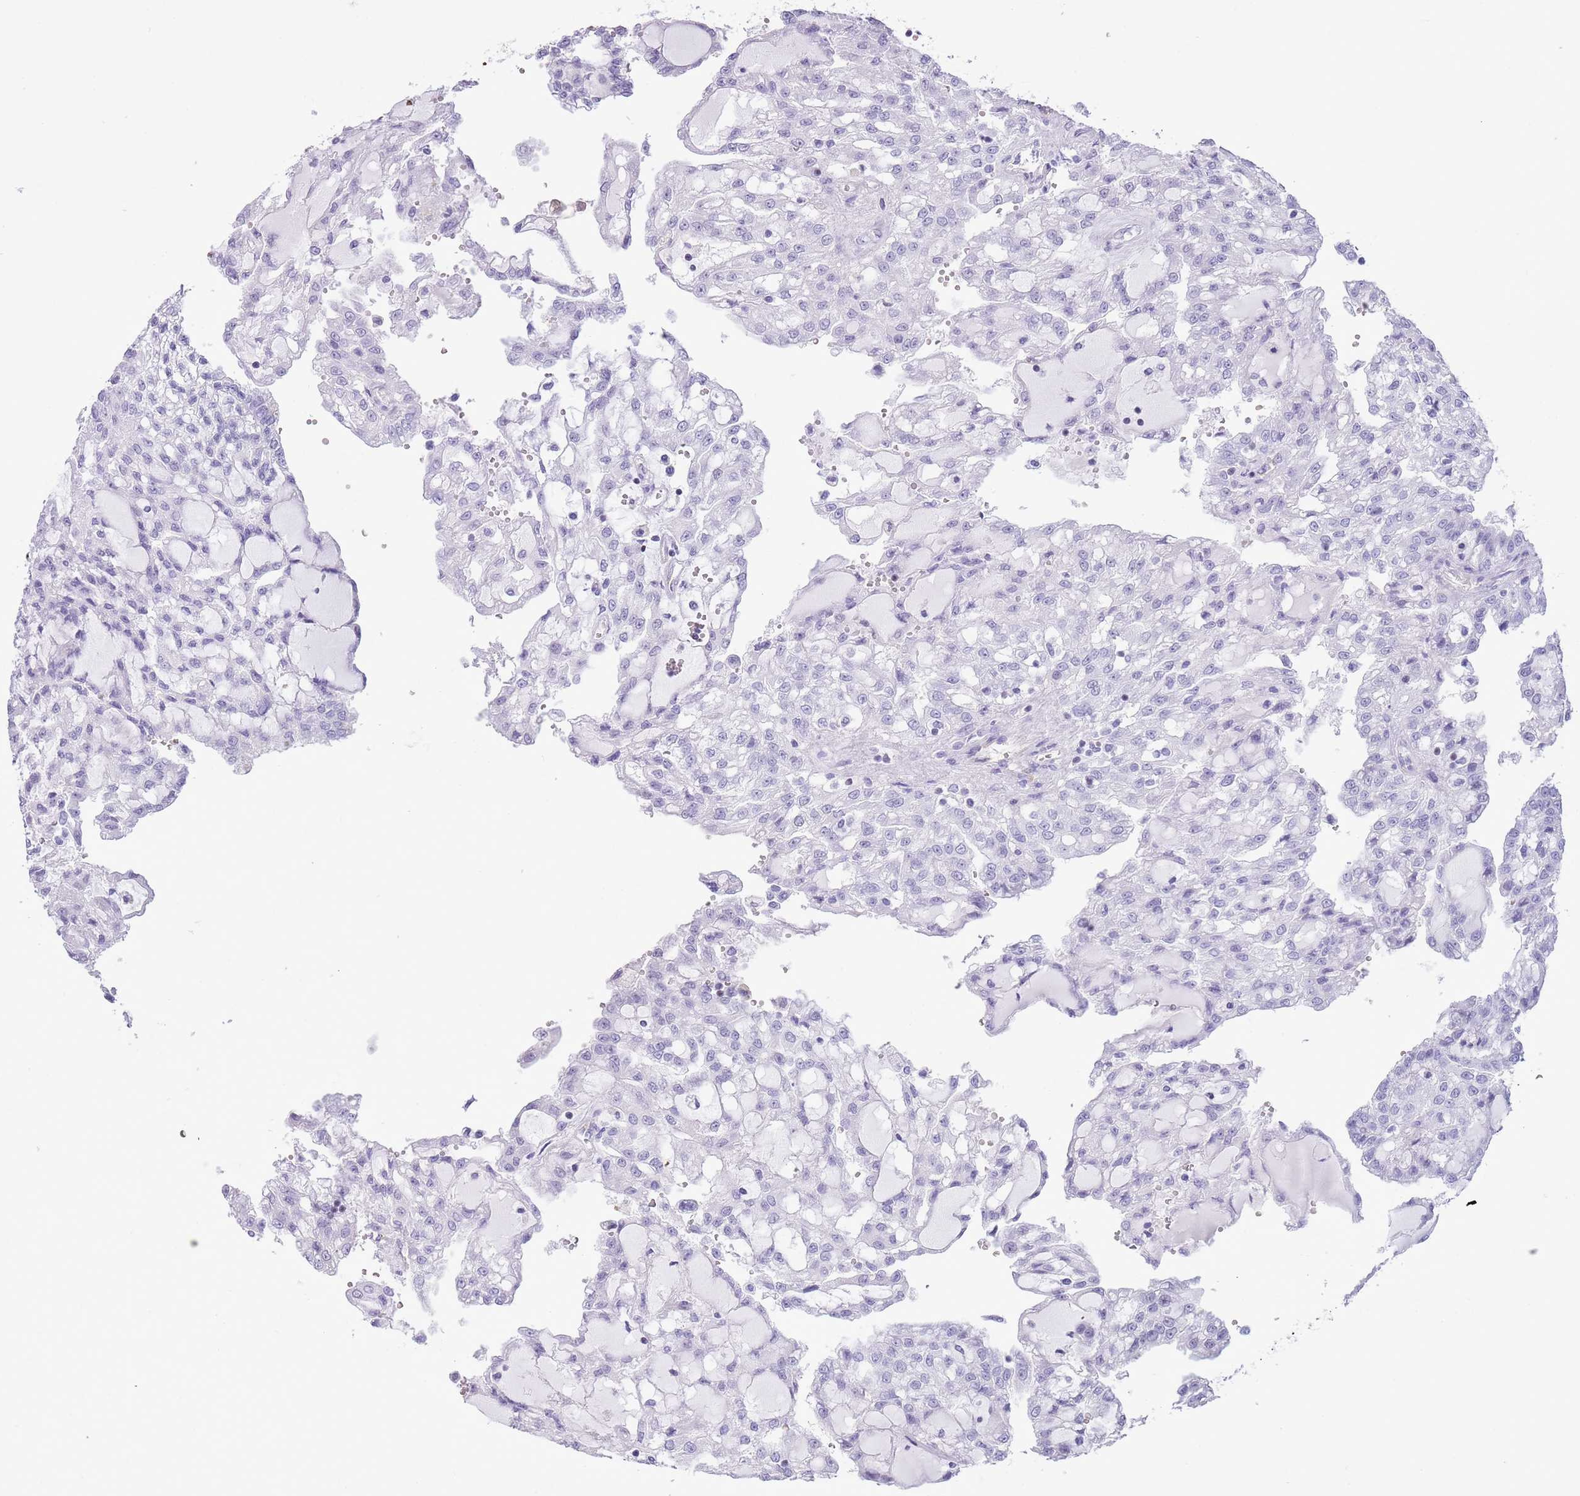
{"staining": {"intensity": "negative", "quantity": "none", "location": "none"}, "tissue": "renal cancer", "cell_type": "Tumor cells", "image_type": "cancer", "snomed": [{"axis": "morphology", "description": "Adenocarcinoma, NOS"}, {"axis": "topography", "description": "Kidney"}], "caption": "Immunohistochemistry of renal cancer displays no expression in tumor cells.", "gene": "BCL11B", "patient": {"sex": "male", "age": 63}}